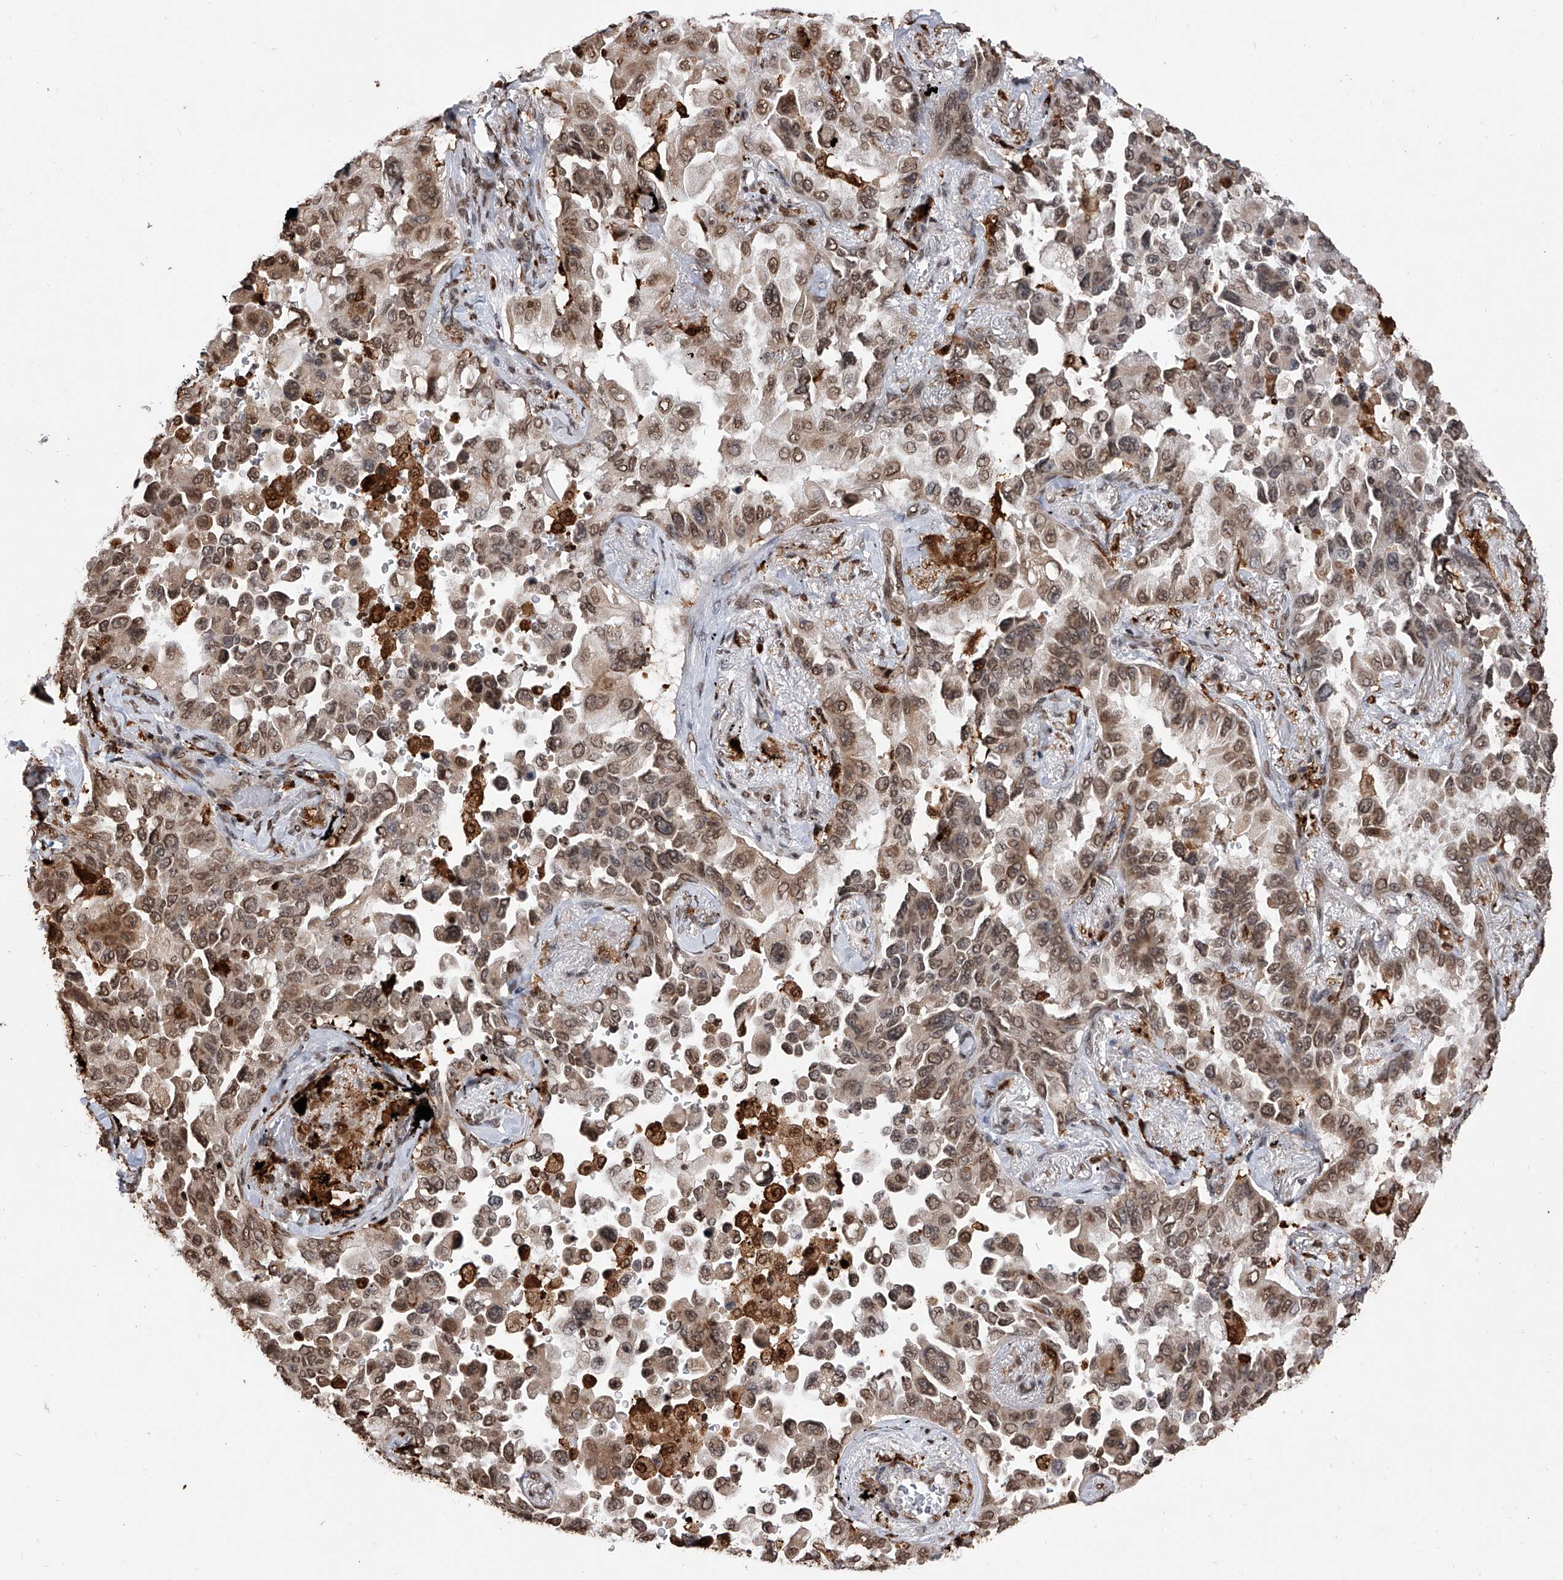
{"staining": {"intensity": "moderate", "quantity": ">75%", "location": "cytoplasmic/membranous,nuclear"}, "tissue": "lung cancer", "cell_type": "Tumor cells", "image_type": "cancer", "snomed": [{"axis": "morphology", "description": "Adenocarcinoma, NOS"}, {"axis": "topography", "description": "Lung"}], "caption": "Protein expression analysis of adenocarcinoma (lung) exhibits moderate cytoplasmic/membranous and nuclear expression in about >75% of tumor cells.", "gene": "CFAP410", "patient": {"sex": "female", "age": 67}}